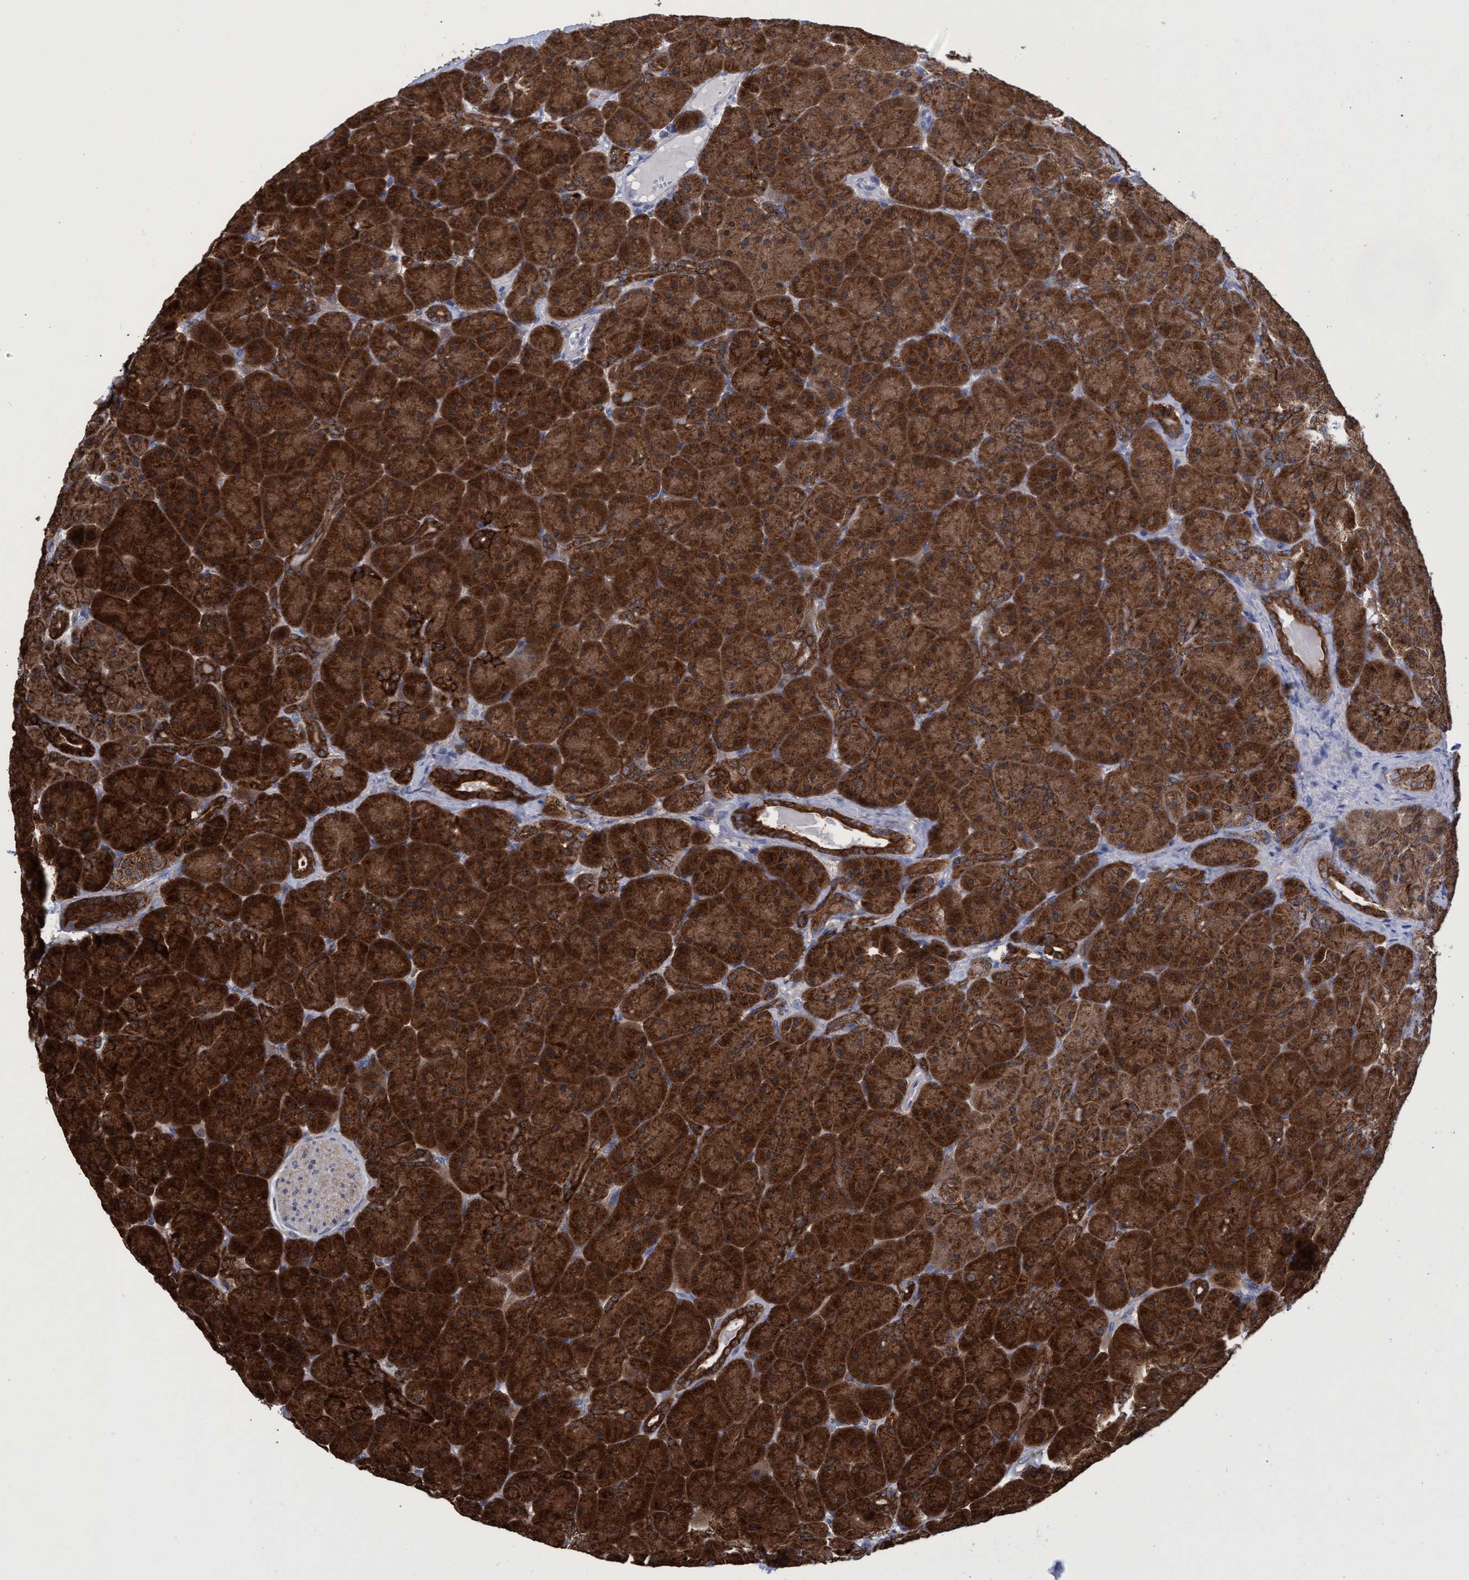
{"staining": {"intensity": "strong", "quantity": ">75%", "location": "cytoplasmic/membranous"}, "tissue": "pancreas", "cell_type": "Exocrine glandular cells", "image_type": "normal", "snomed": [{"axis": "morphology", "description": "Normal tissue, NOS"}, {"axis": "topography", "description": "Pancreas"}], "caption": "A high amount of strong cytoplasmic/membranous staining is present in approximately >75% of exocrine glandular cells in benign pancreas.", "gene": "CRYZ", "patient": {"sex": "male", "age": 66}}